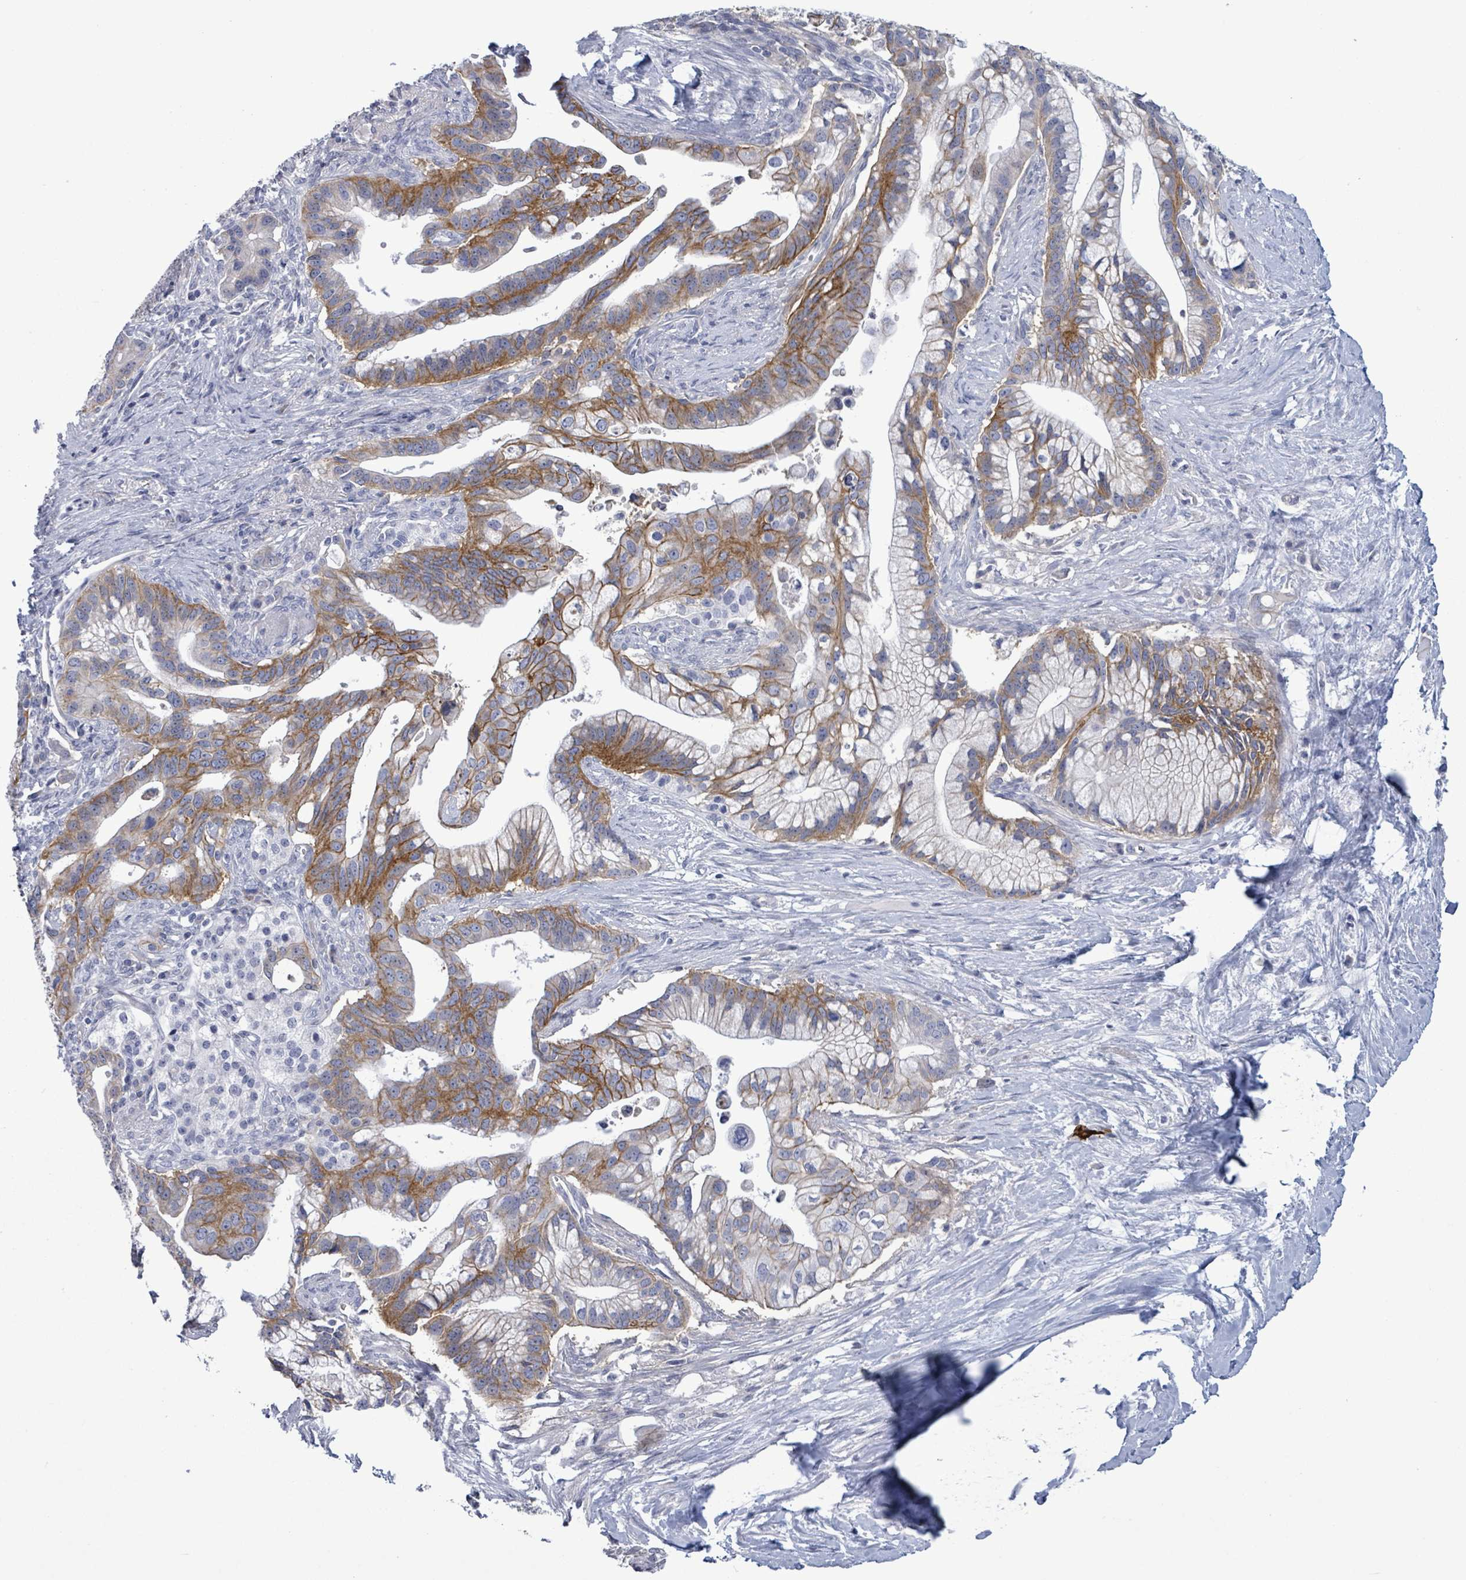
{"staining": {"intensity": "moderate", "quantity": "25%-75%", "location": "cytoplasmic/membranous"}, "tissue": "pancreatic cancer", "cell_type": "Tumor cells", "image_type": "cancer", "snomed": [{"axis": "morphology", "description": "Adenocarcinoma, NOS"}, {"axis": "topography", "description": "Pancreas"}], "caption": "This image reveals adenocarcinoma (pancreatic) stained with immunohistochemistry (IHC) to label a protein in brown. The cytoplasmic/membranous of tumor cells show moderate positivity for the protein. Nuclei are counter-stained blue.", "gene": "BSG", "patient": {"sex": "male", "age": 68}}